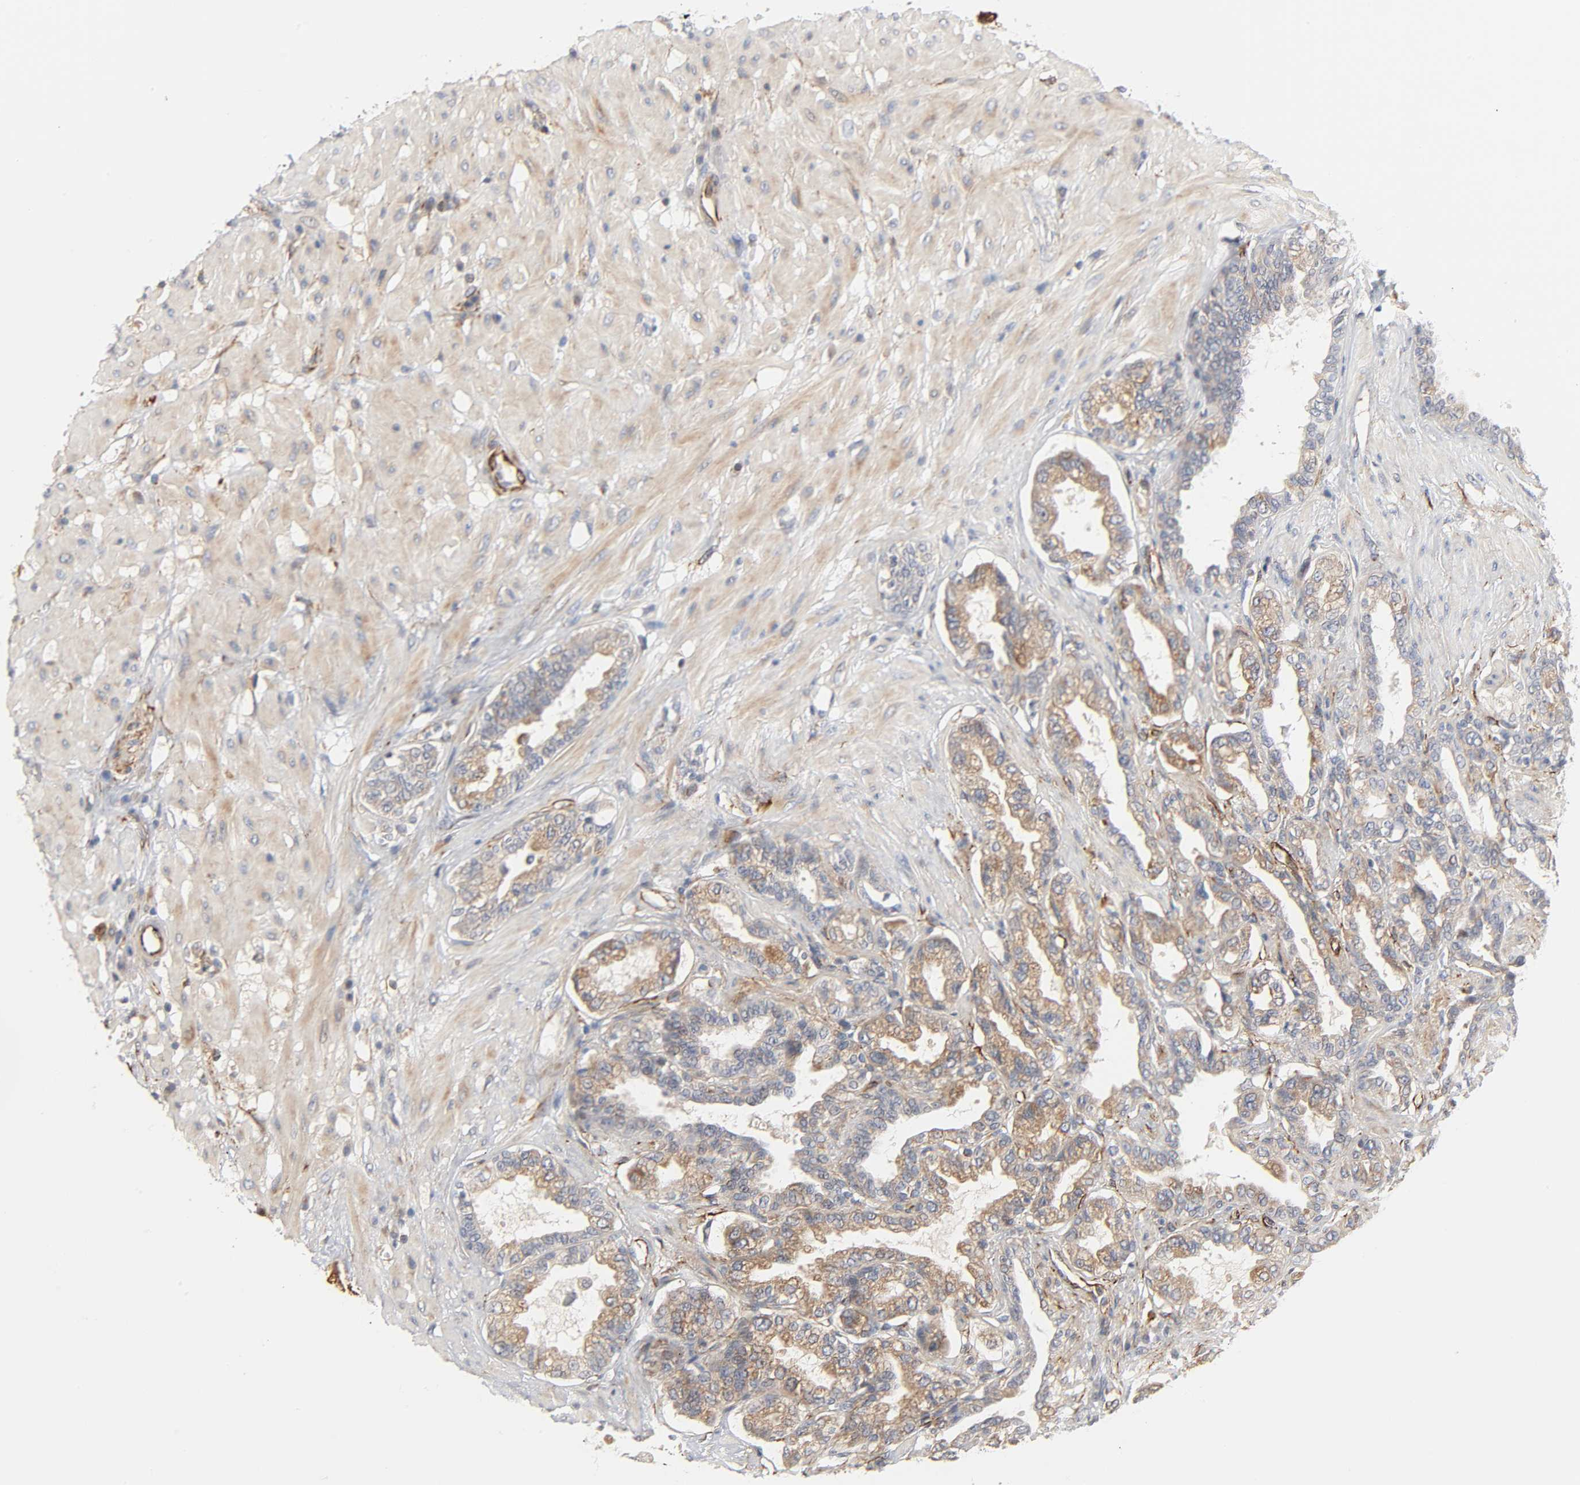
{"staining": {"intensity": "moderate", "quantity": ">75%", "location": "cytoplasmic/membranous"}, "tissue": "seminal vesicle", "cell_type": "Glandular cells", "image_type": "normal", "snomed": [{"axis": "morphology", "description": "Normal tissue, NOS"}, {"axis": "topography", "description": "Seminal veicle"}], "caption": "A medium amount of moderate cytoplasmic/membranous staining is identified in about >75% of glandular cells in normal seminal vesicle. (DAB IHC with brightfield microscopy, high magnification).", "gene": "REEP5", "patient": {"sex": "male", "age": 61}}